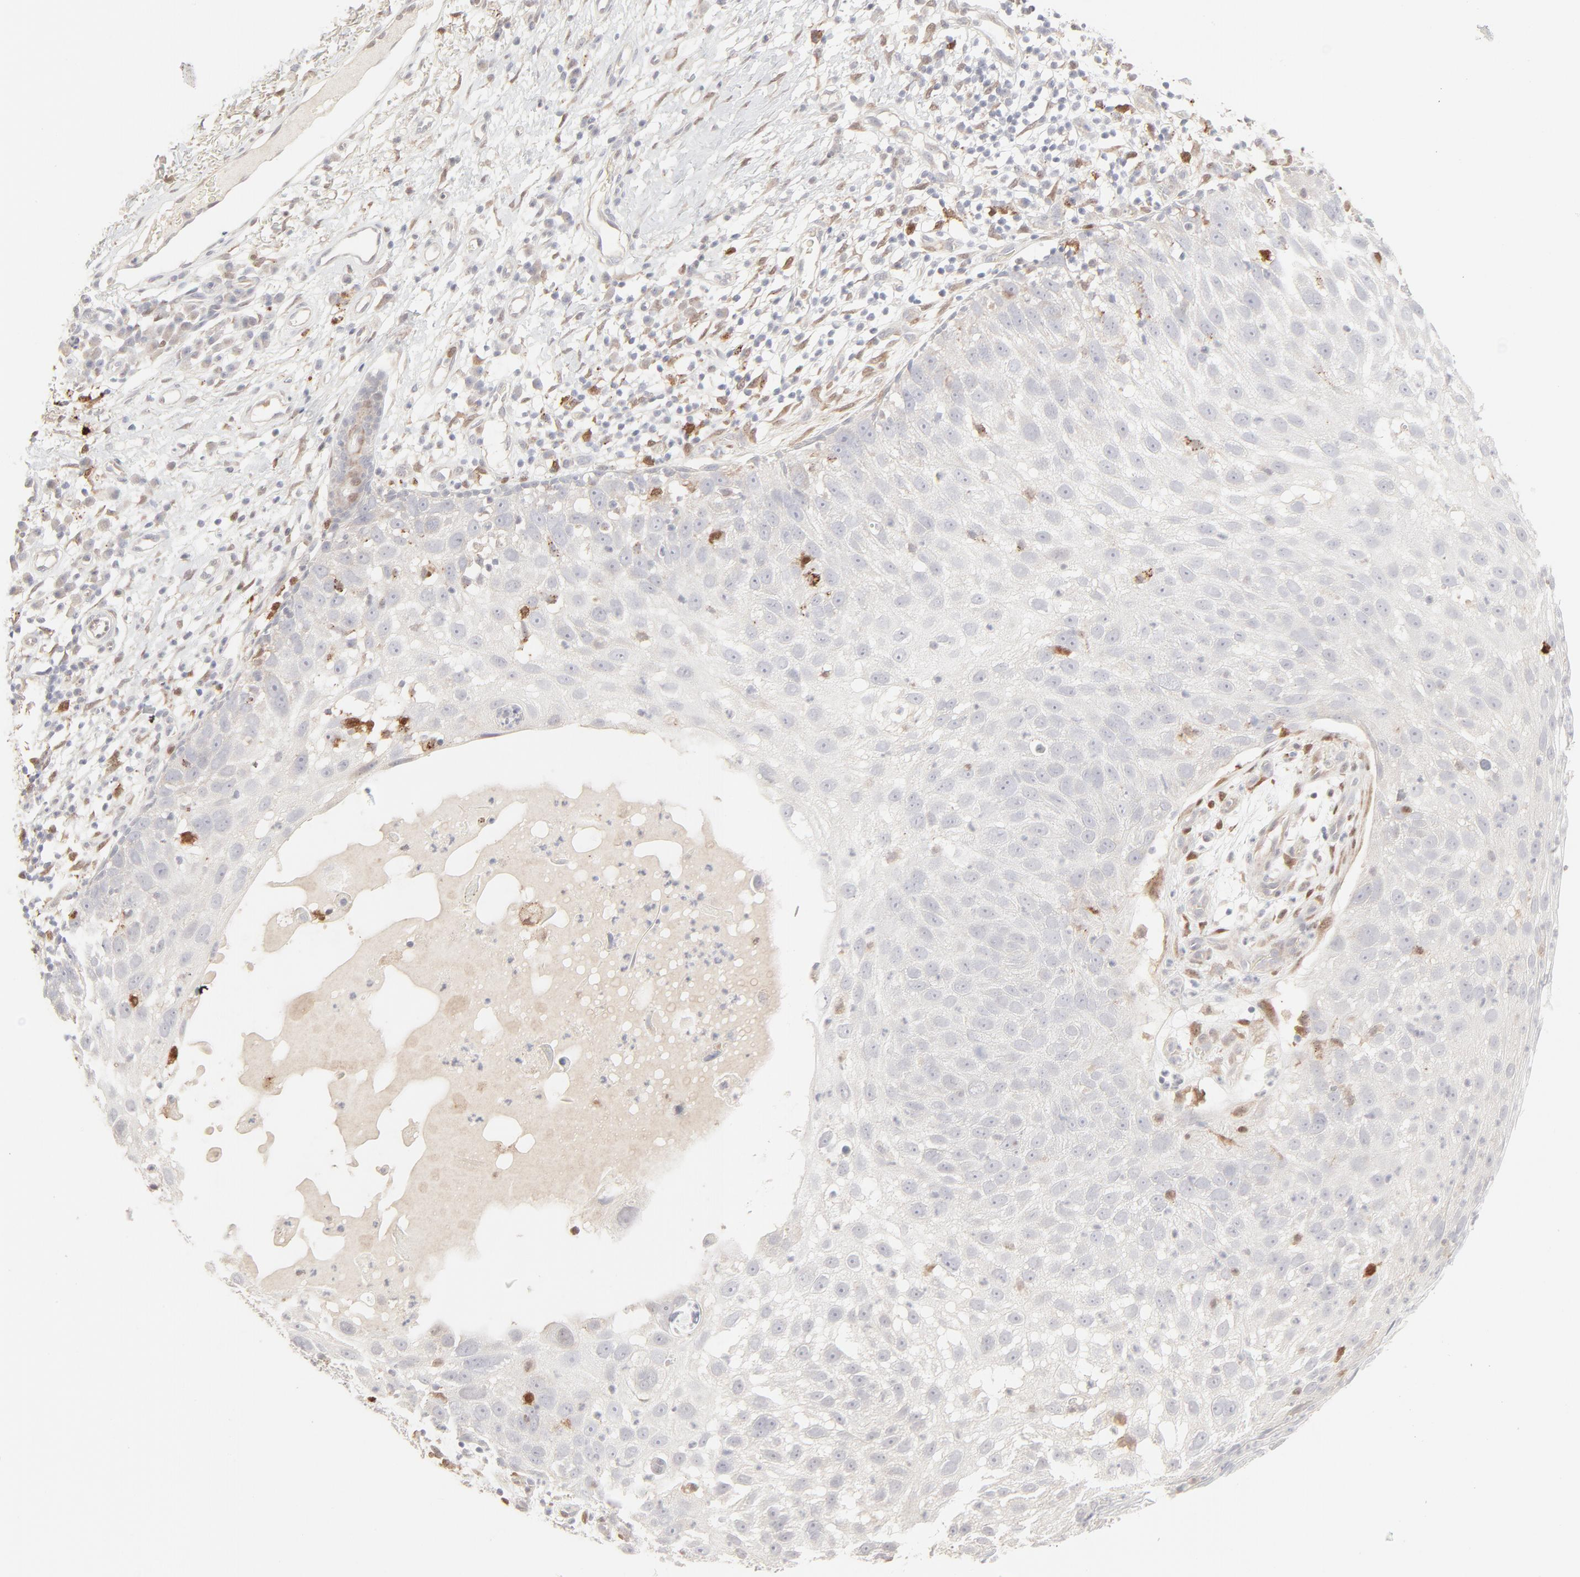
{"staining": {"intensity": "negative", "quantity": "none", "location": "none"}, "tissue": "skin cancer", "cell_type": "Tumor cells", "image_type": "cancer", "snomed": [{"axis": "morphology", "description": "Squamous cell carcinoma, NOS"}, {"axis": "topography", "description": "Skin"}], "caption": "Human skin squamous cell carcinoma stained for a protein using immunohistochemistry (IHC) demonstrates no positivity in tumor cells.", "gene": "LGALS2", "patient": {"sex": "male", "age": 87}}